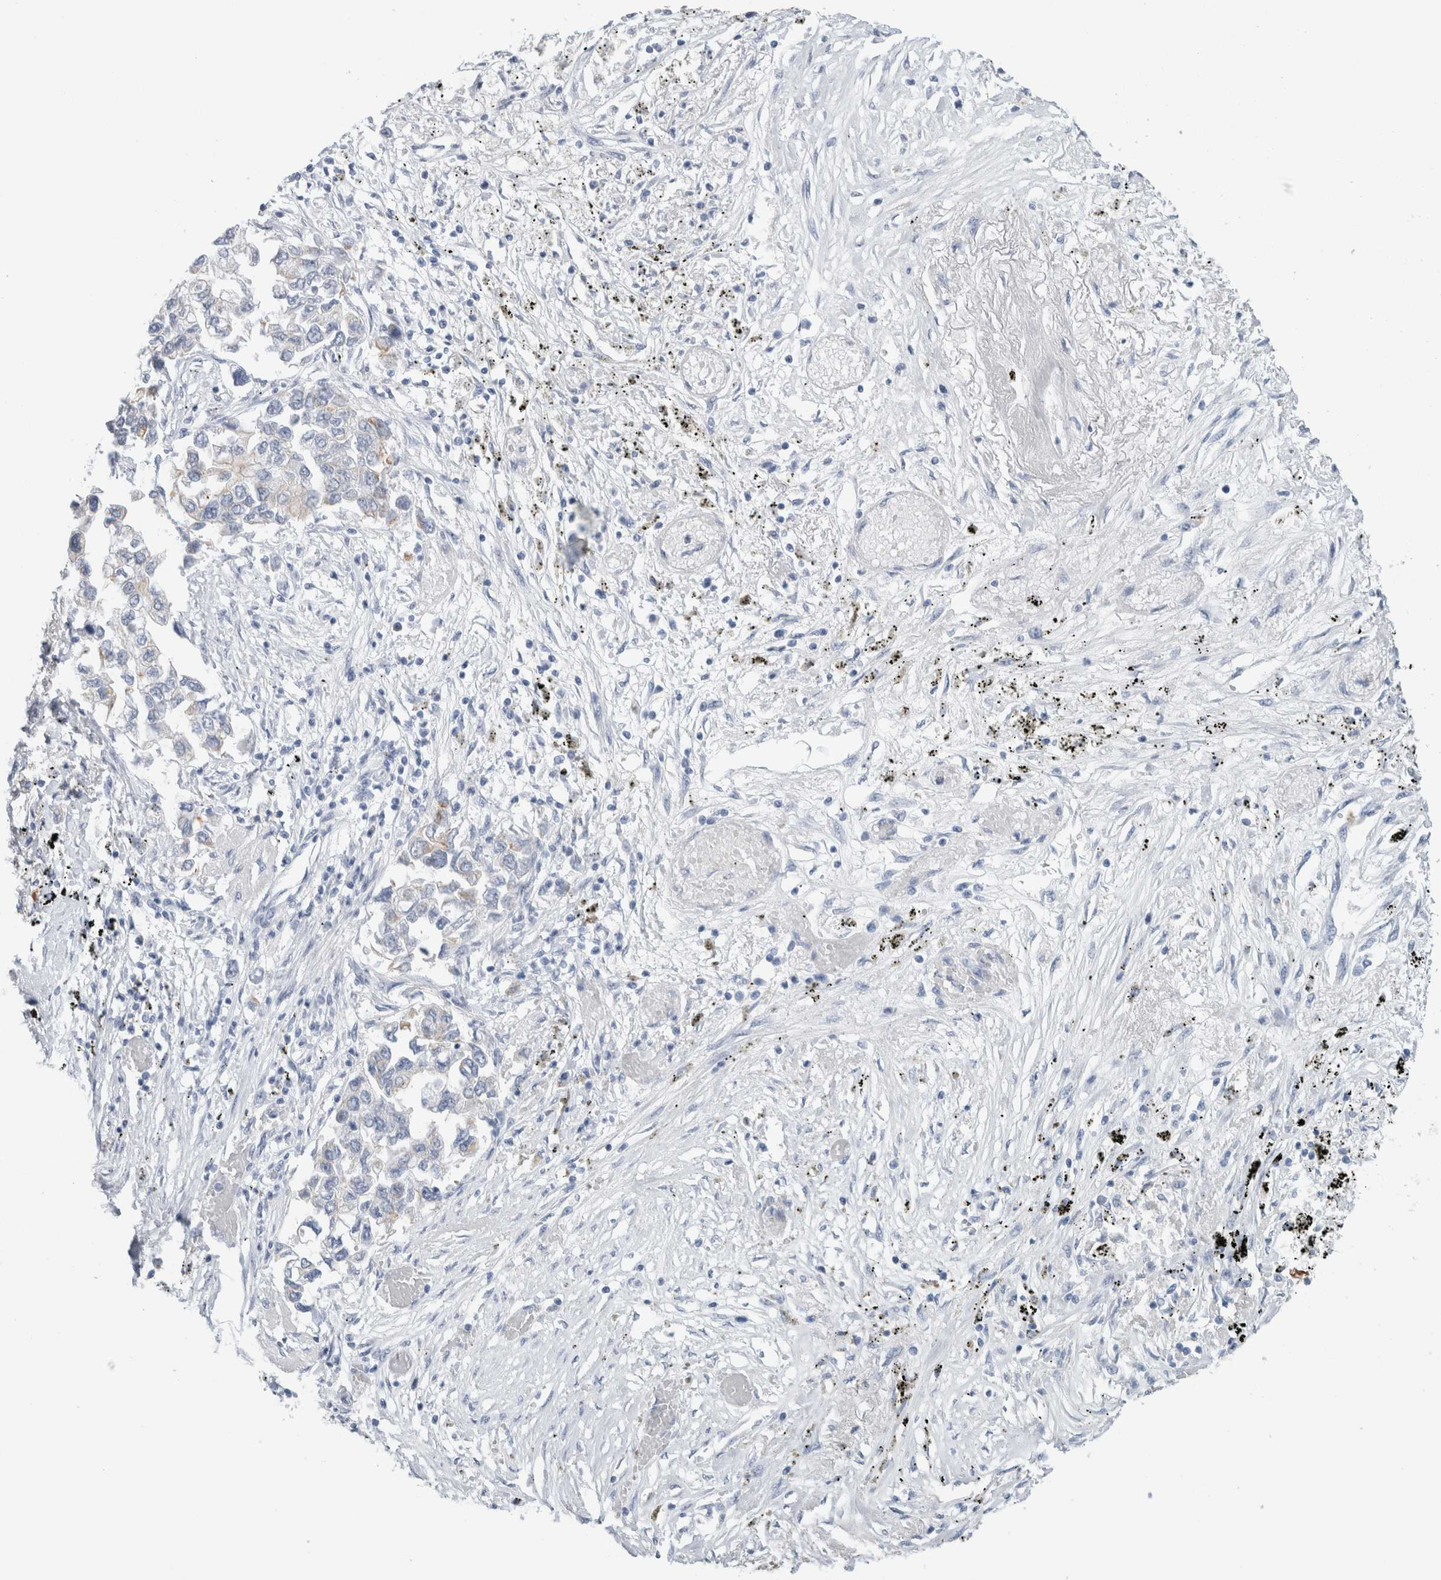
{"staining": {"intensity": "negative", "quantity": "none", "location": "none"}, "tissue": "lung cancer", "cell_type": "Tumor cells", "image_type": "cancer", "snomed": [{"axis": "morphology", "description": "Inflammation, NOS"}, {"axis": "morphology", "description": "Adenocarcinoma, NOS"}, {"axis": "topography", "description": "Lung"}], "caption": "Adenocarcinoma (lung) was stained to show a protein in brown. There is no significant staining in tumor cells.", "gene": "RPH3AL", "patient": {"sex": "male", "age": 63}}